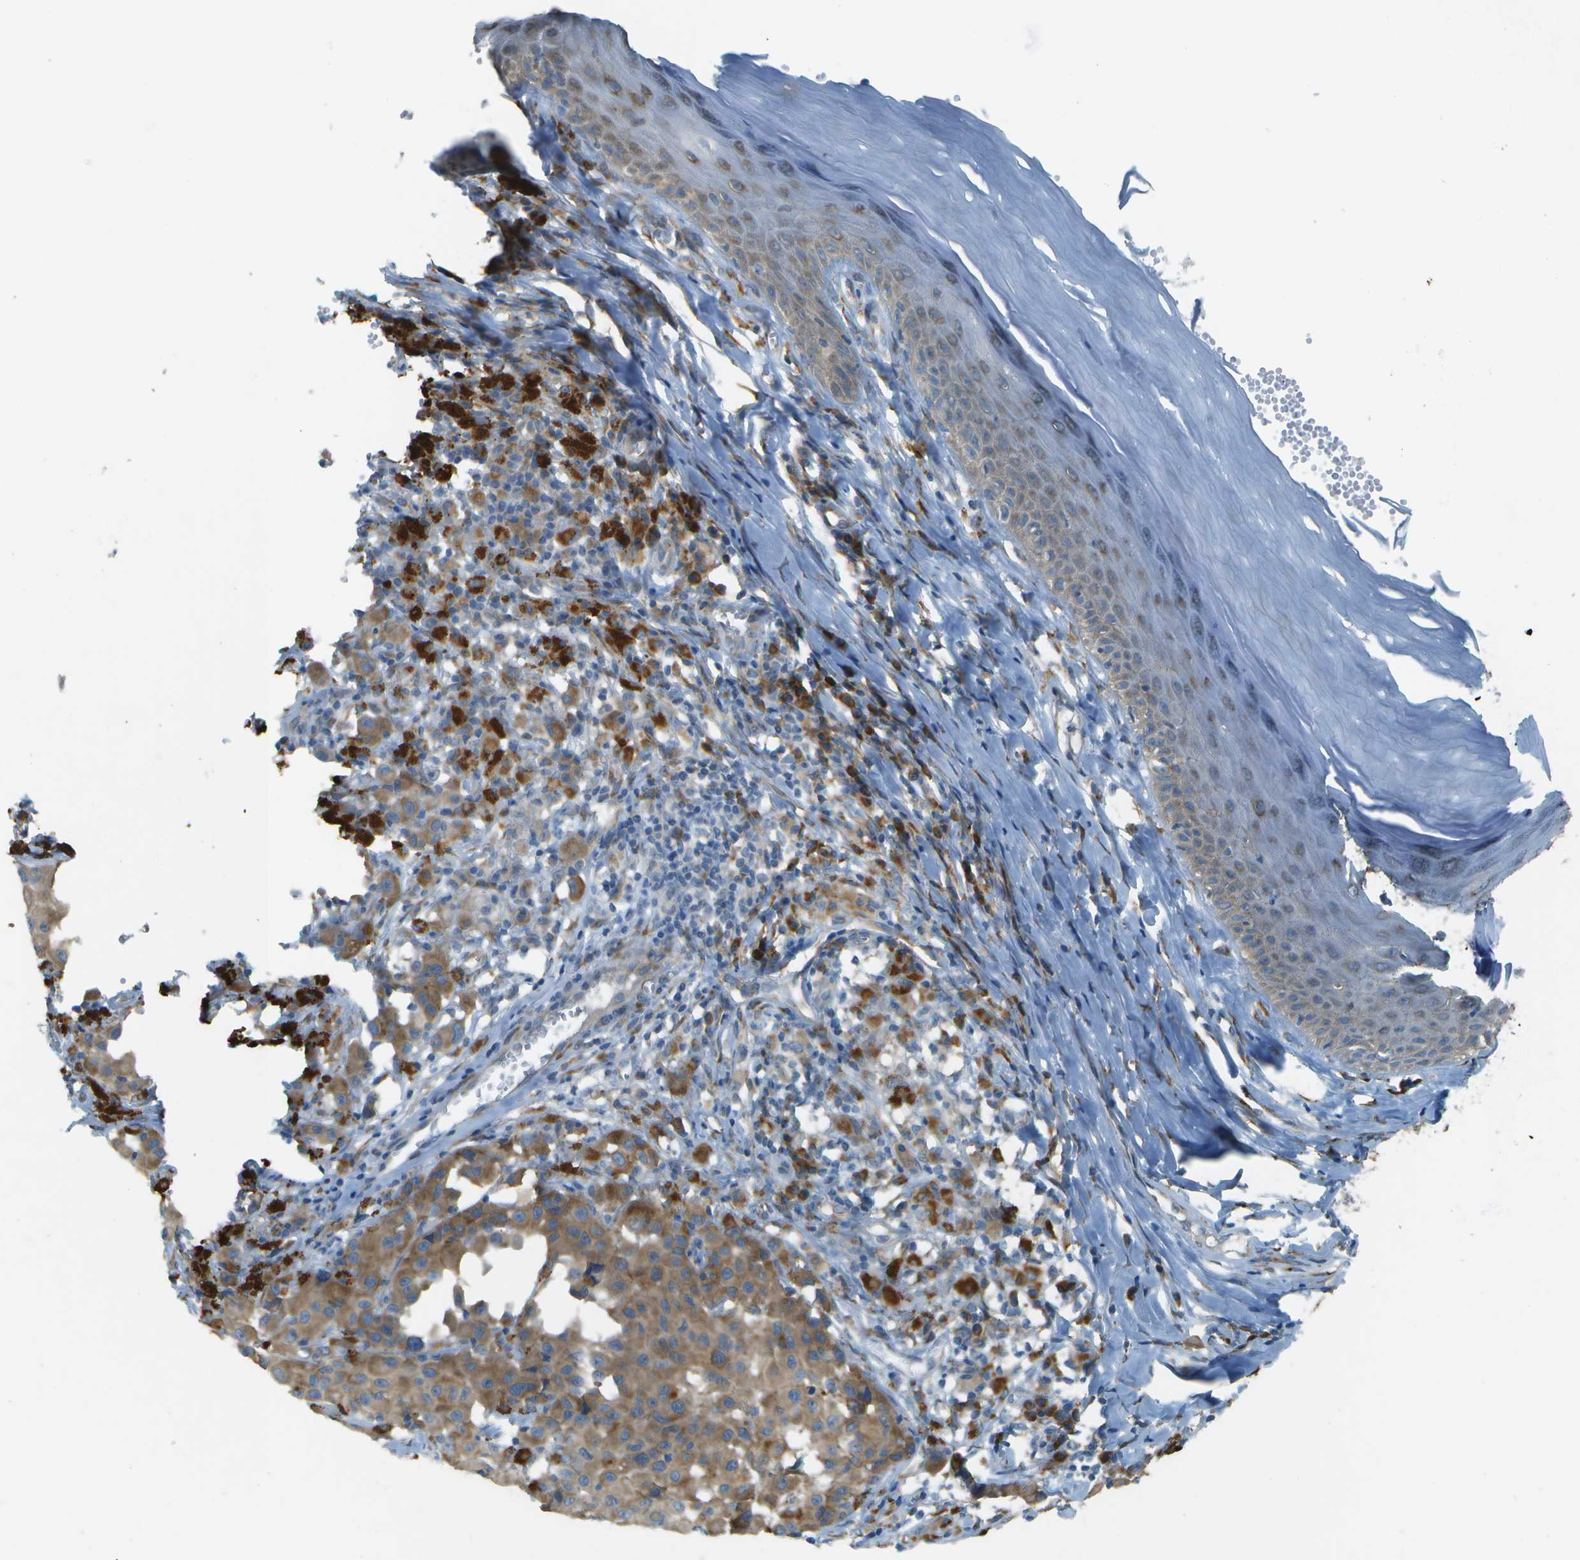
{"staining": {"intensity": "moderate", "quantity": ">75%", "location": "cytoplasmic/membranous"}, "tissue": "melanoma", "cell_type": "Tumor cells", "image_type": "cancer", "snomed": [{"axis": "morphology", "description": "Malignant melanoma, NOS"}, {"axis": "topography", "description": "Skin"}], "caption": "A photomicrograph of malignant melanoma stained for a protein shows moderate cytoplasmic/membranous brown staining in tumor cells. The staining is performed using DAB brown chromogen to label protein expression. The nuclei are counter-stained blue using hematoxylin.", "gene": "KCTD3", "patient": {"sex": "male", "age": 84}}